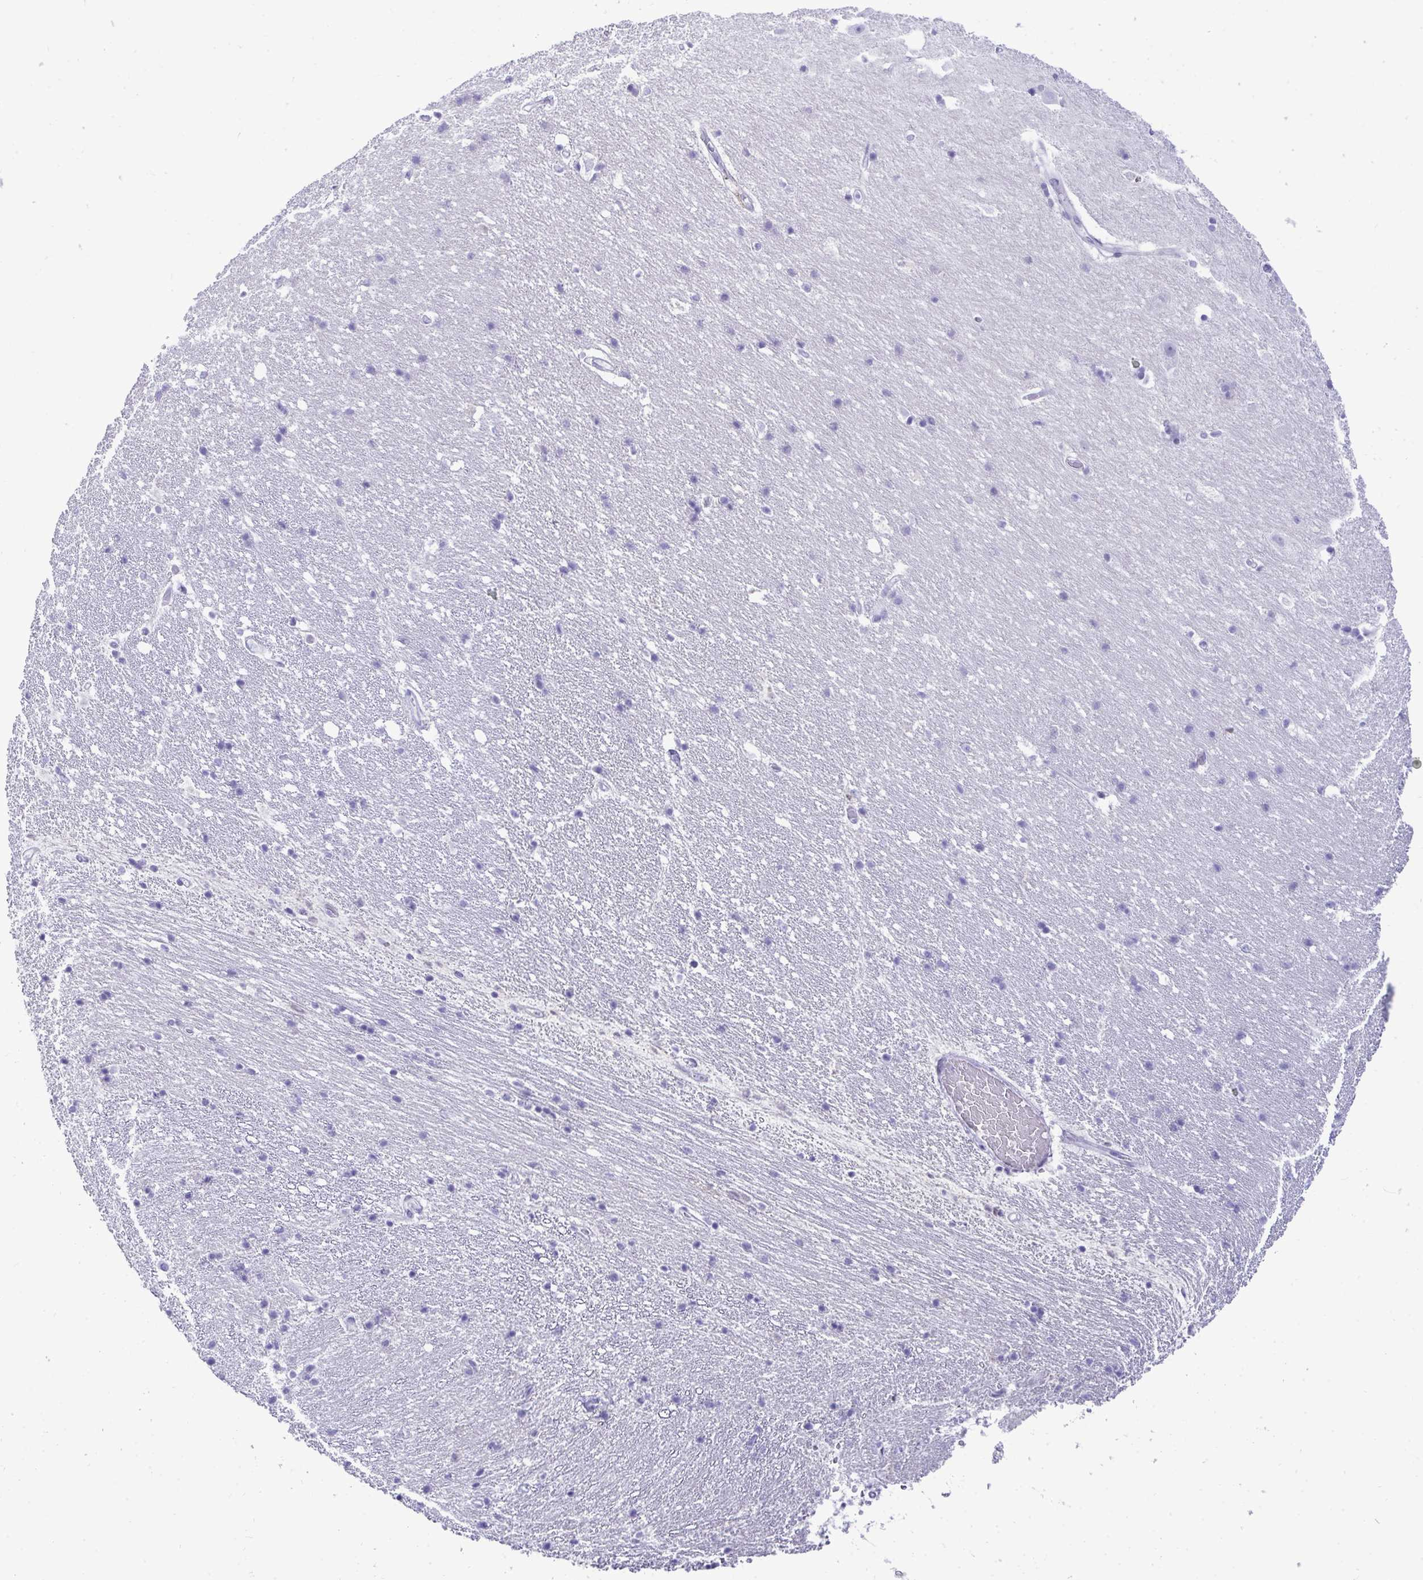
{"staining": {"intensity": "negative", "quantity": "none", "location": "none"}, "tissue": "hippocampus", "cell_type": "Glial cells", "image_type": "normal", "snomed": [{"axis": "morphology", "description": "Normal tissue, NOS"}, {"axis": "topography", "description": "Hippocampus"}], "caption": "DAB immunohistochemical staining of benign hippocampus shows no significant expression in glial cells. The staining is performed using DAB (3,3'-diaminobenzidine) brown chromogen with nuclei counter-stained in using hematoxylin.", "gene": "HSPB6", "patient": {"sex": "male", "age": 63}}